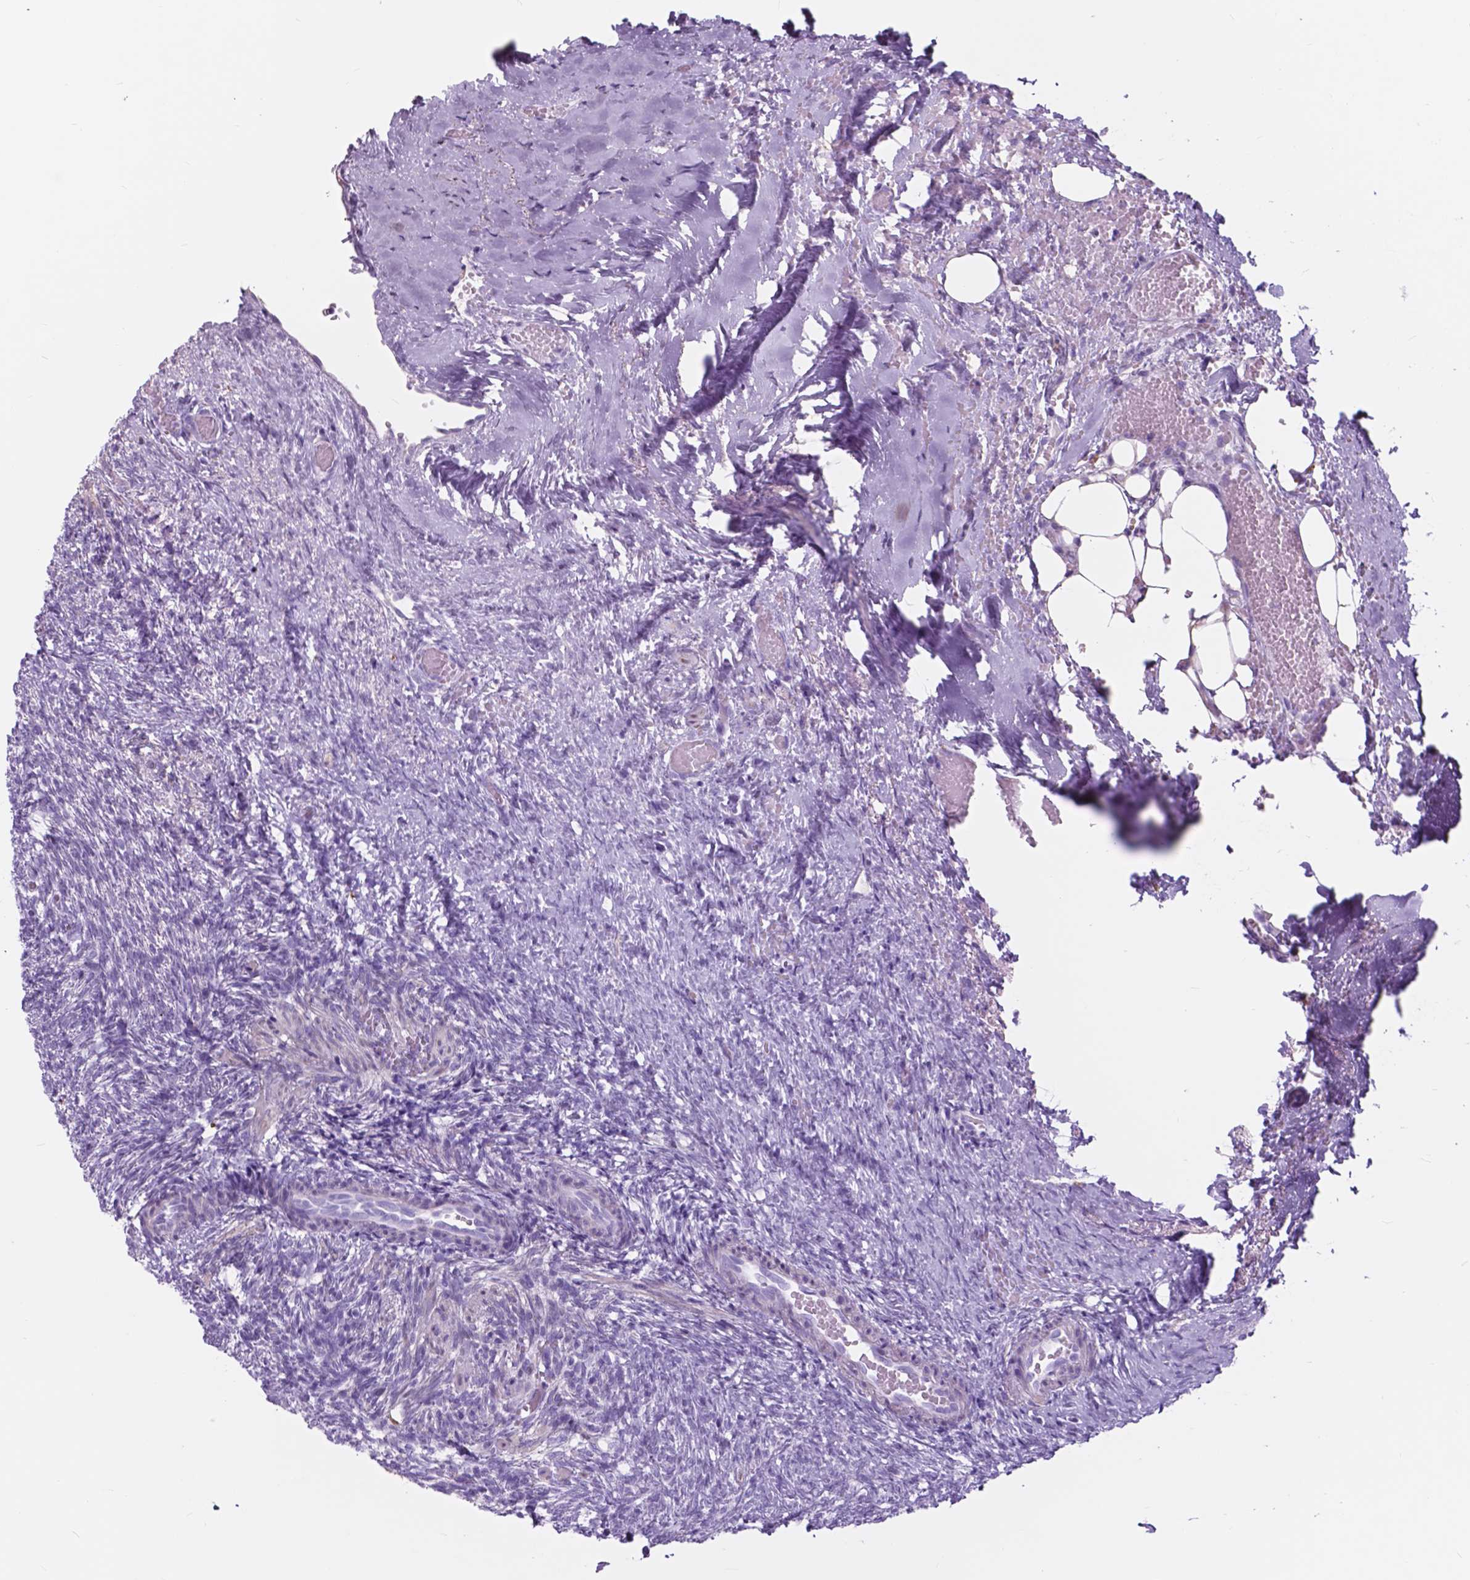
{"staining": {"intensity": "negative", "quantity": "none", "location": "none"}, "tissue": "ovary", "cell_type": "Follicle cells", "image_type": "normal", "snomed": [{"axis": "morphology", "description": "Normal tissue, NOS"}, {"axis": "topography", "description": "Ovary"}], "caption": "The photomicrograph shows no significant expression in follicle cells of ovary. Brightfield microscopy of IHC stained with DAB (3,3'-diaminobenzidine) (brown) and hematoxylin (blue), captured at high magnification.", "gene": "FXYD2", "patient": {"sex": "female", "age": 46}}